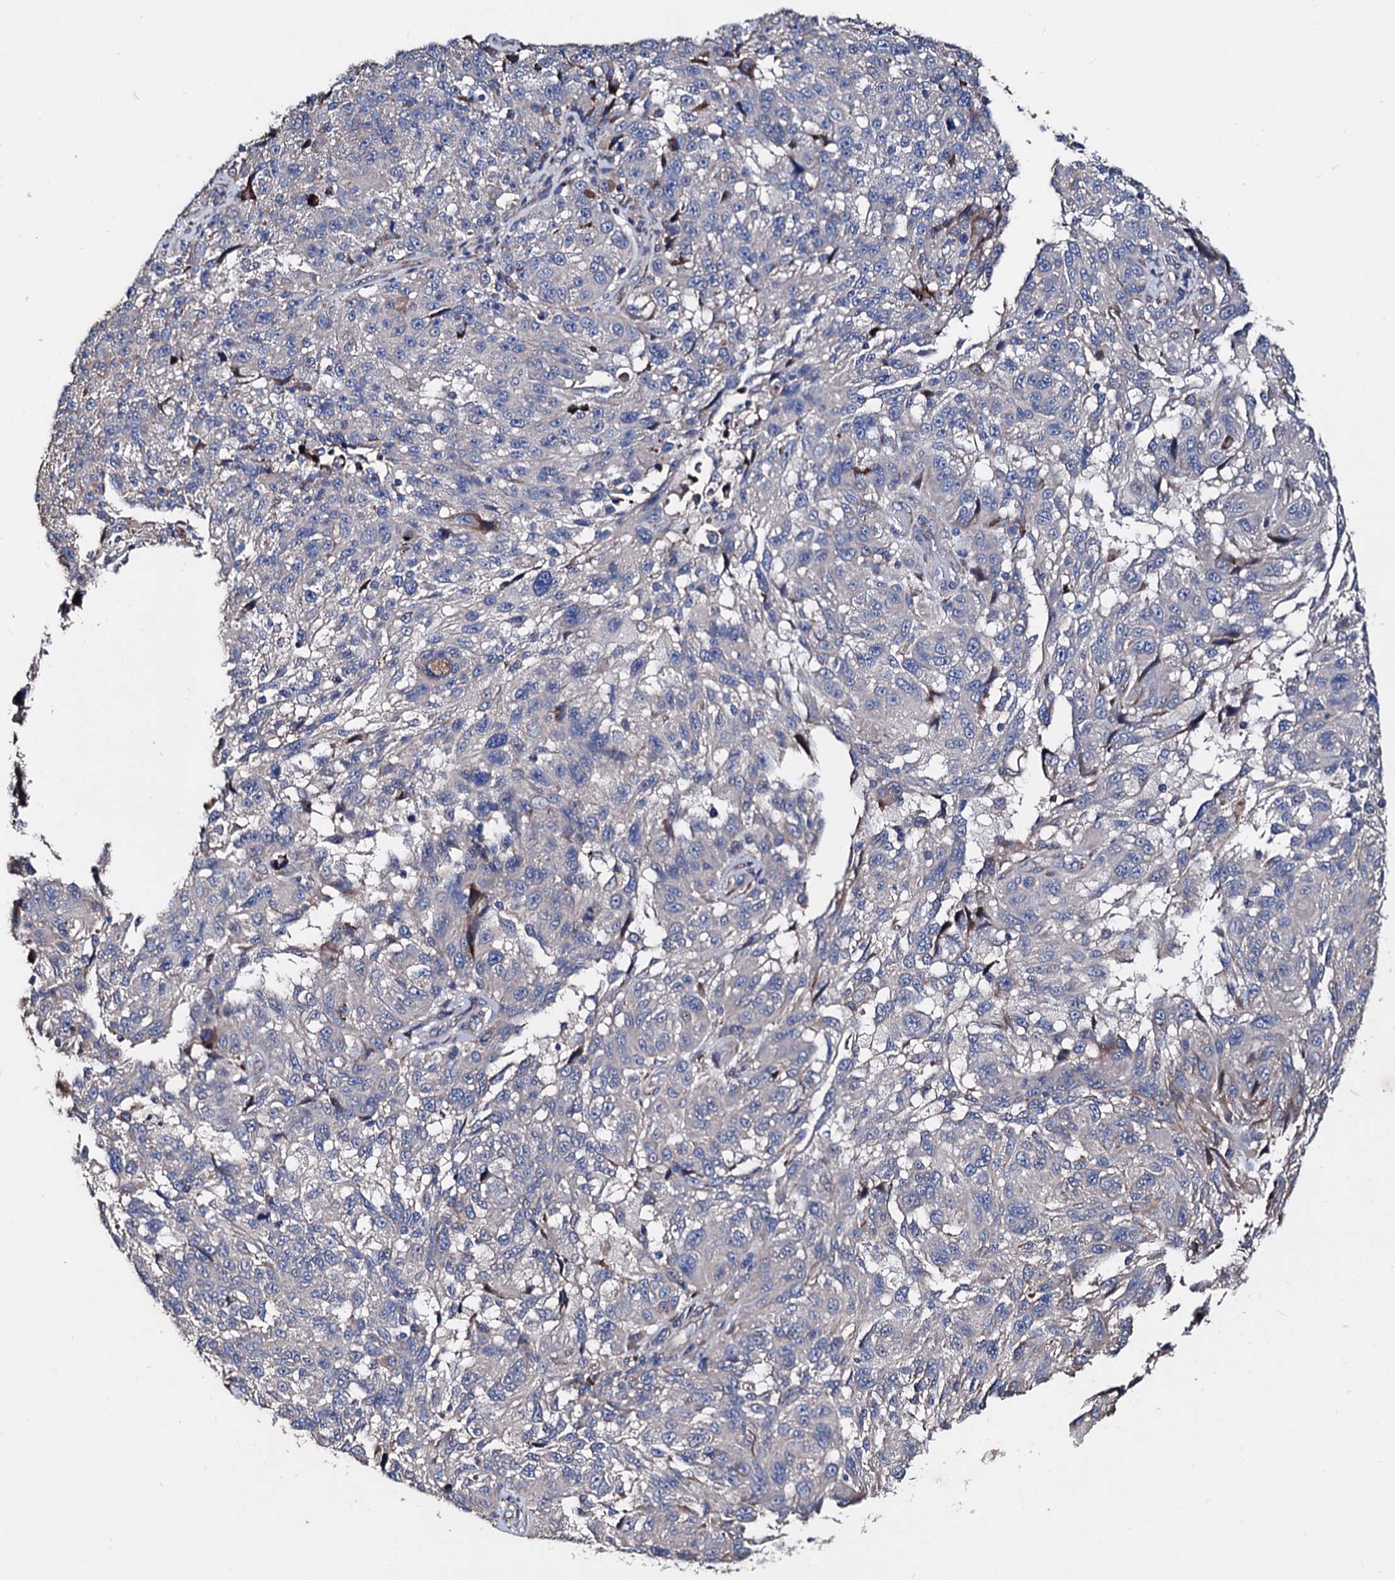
{"staining": {"intensity": "weak", "quantity": "<25%", "location": "cytoplasmic/membranous"}, "tissue": "melanoma", "cell_type": "Tumor cells", "image_type": "cancer", "snomed": [{"axis": "morphology", "description": "Malignant melanoma, NOS"}, {"axis": "topography", "description": "Skin"}], "caption": "Tumor cells show no significant expression in malignant melanoma. Brightfield microscopy of immunohistochemistry (IHC) stained with DAB (3,3'-diaminobenzidine) (brown) and hematoxylin (blue), captured at high magnification.", "gene": "AKAP11", "patient": {"sex": "male", "age": 53}}